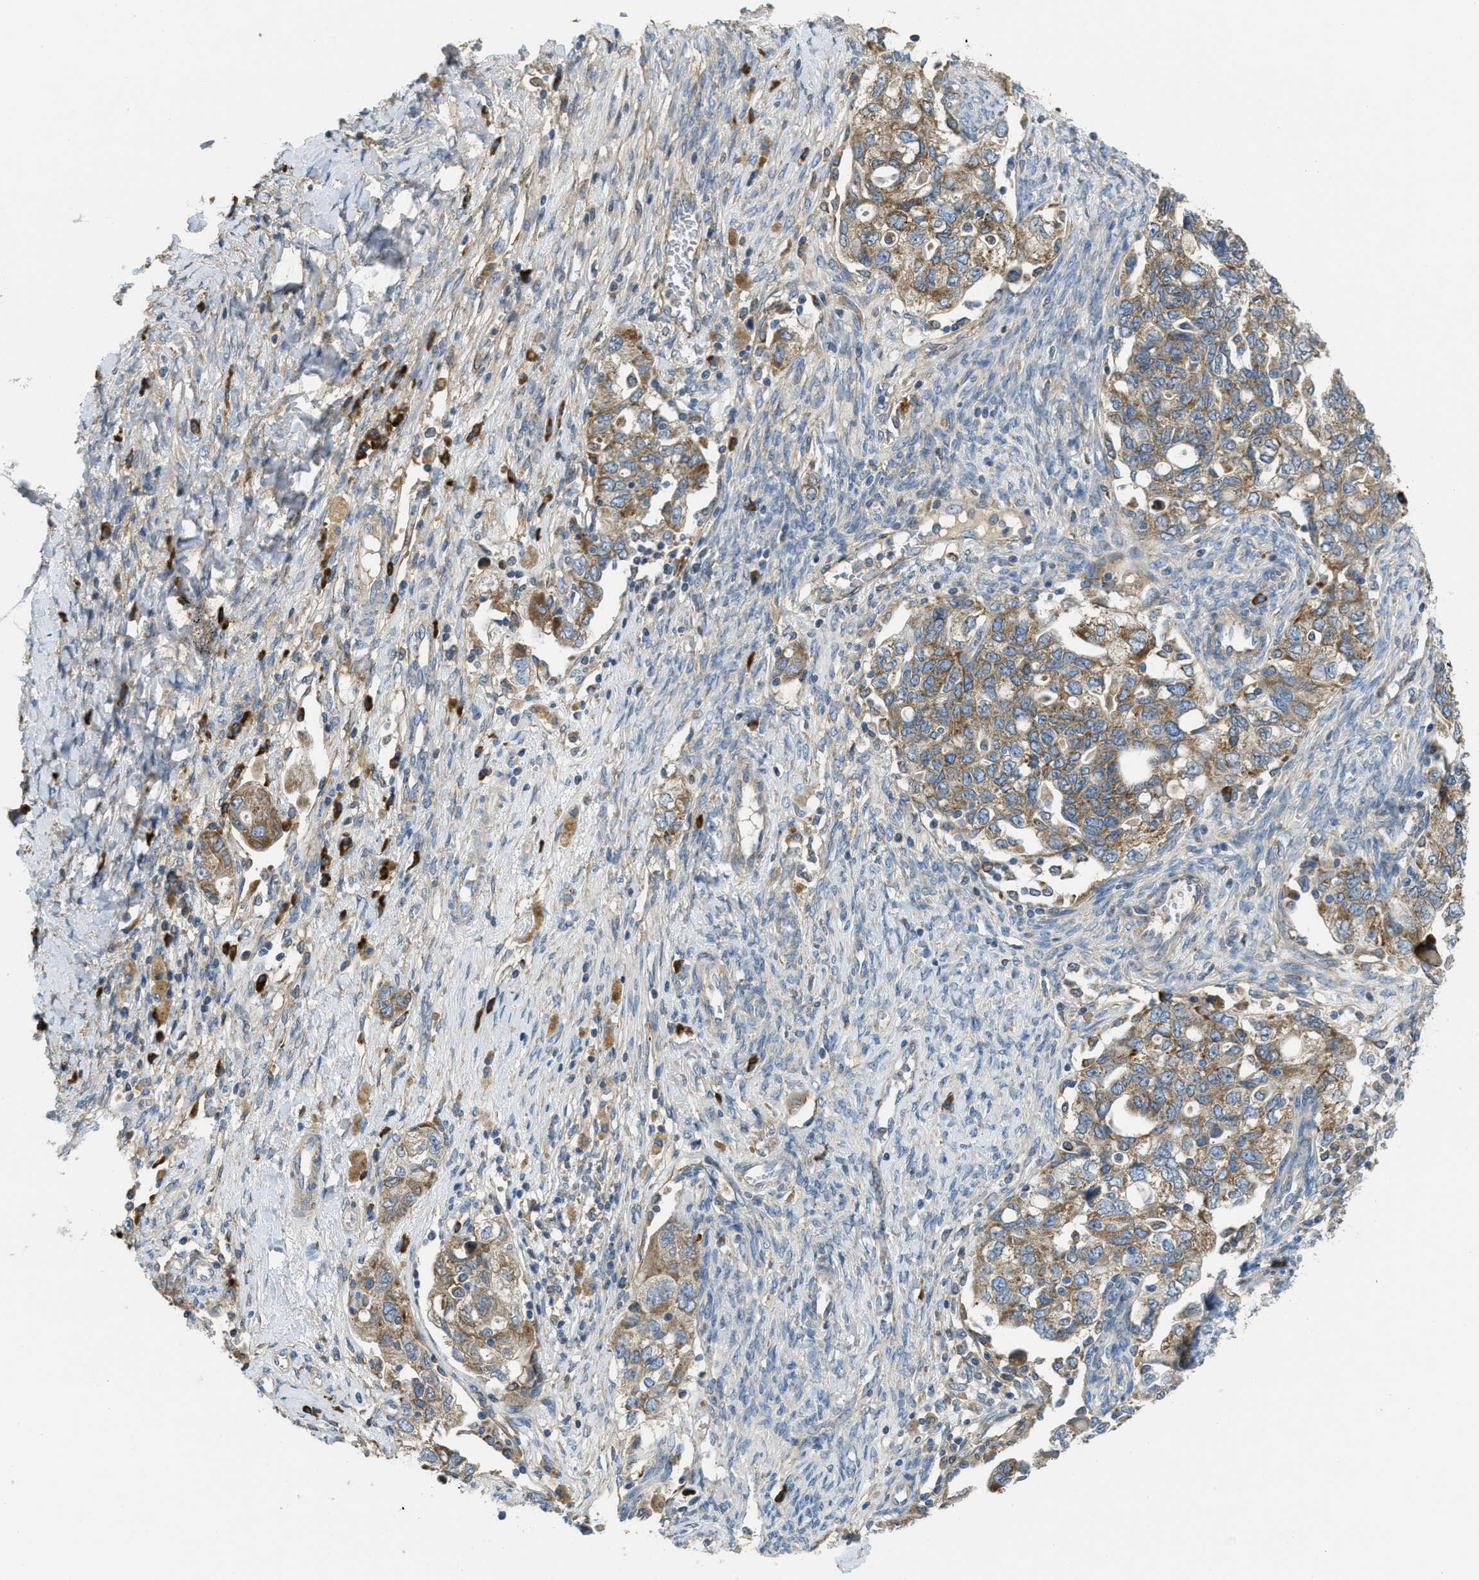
{"staining": {"intensity": "moderate", "quantity": ">75%", "location": "cytoplasmic/membranous"}, "tissue": "ovarian cancer", "cell_type": "Tumor cells", "image_type": "cancer", "snomed": [{"axis": "morphology", "description": "Carcinoma, NOS"}, {"axis": "morphology", "description": "Cystadenocarcinoma, serous, NOS"}, {"axis": "topography", "description": "Ovary"}], "caption": "High-magnification brightfield microscopy of ovarian cancer (serous cystadenocarcinoma) stained with DAB (brown) and counterstained with hematoxylin (blue). tumor cells exhibit moderate cytoplasmic/membranous expression is appreciated in approximately>75% of cells.", "gene": "SSR1", "patient": {"sex": "female", "age": 69}}